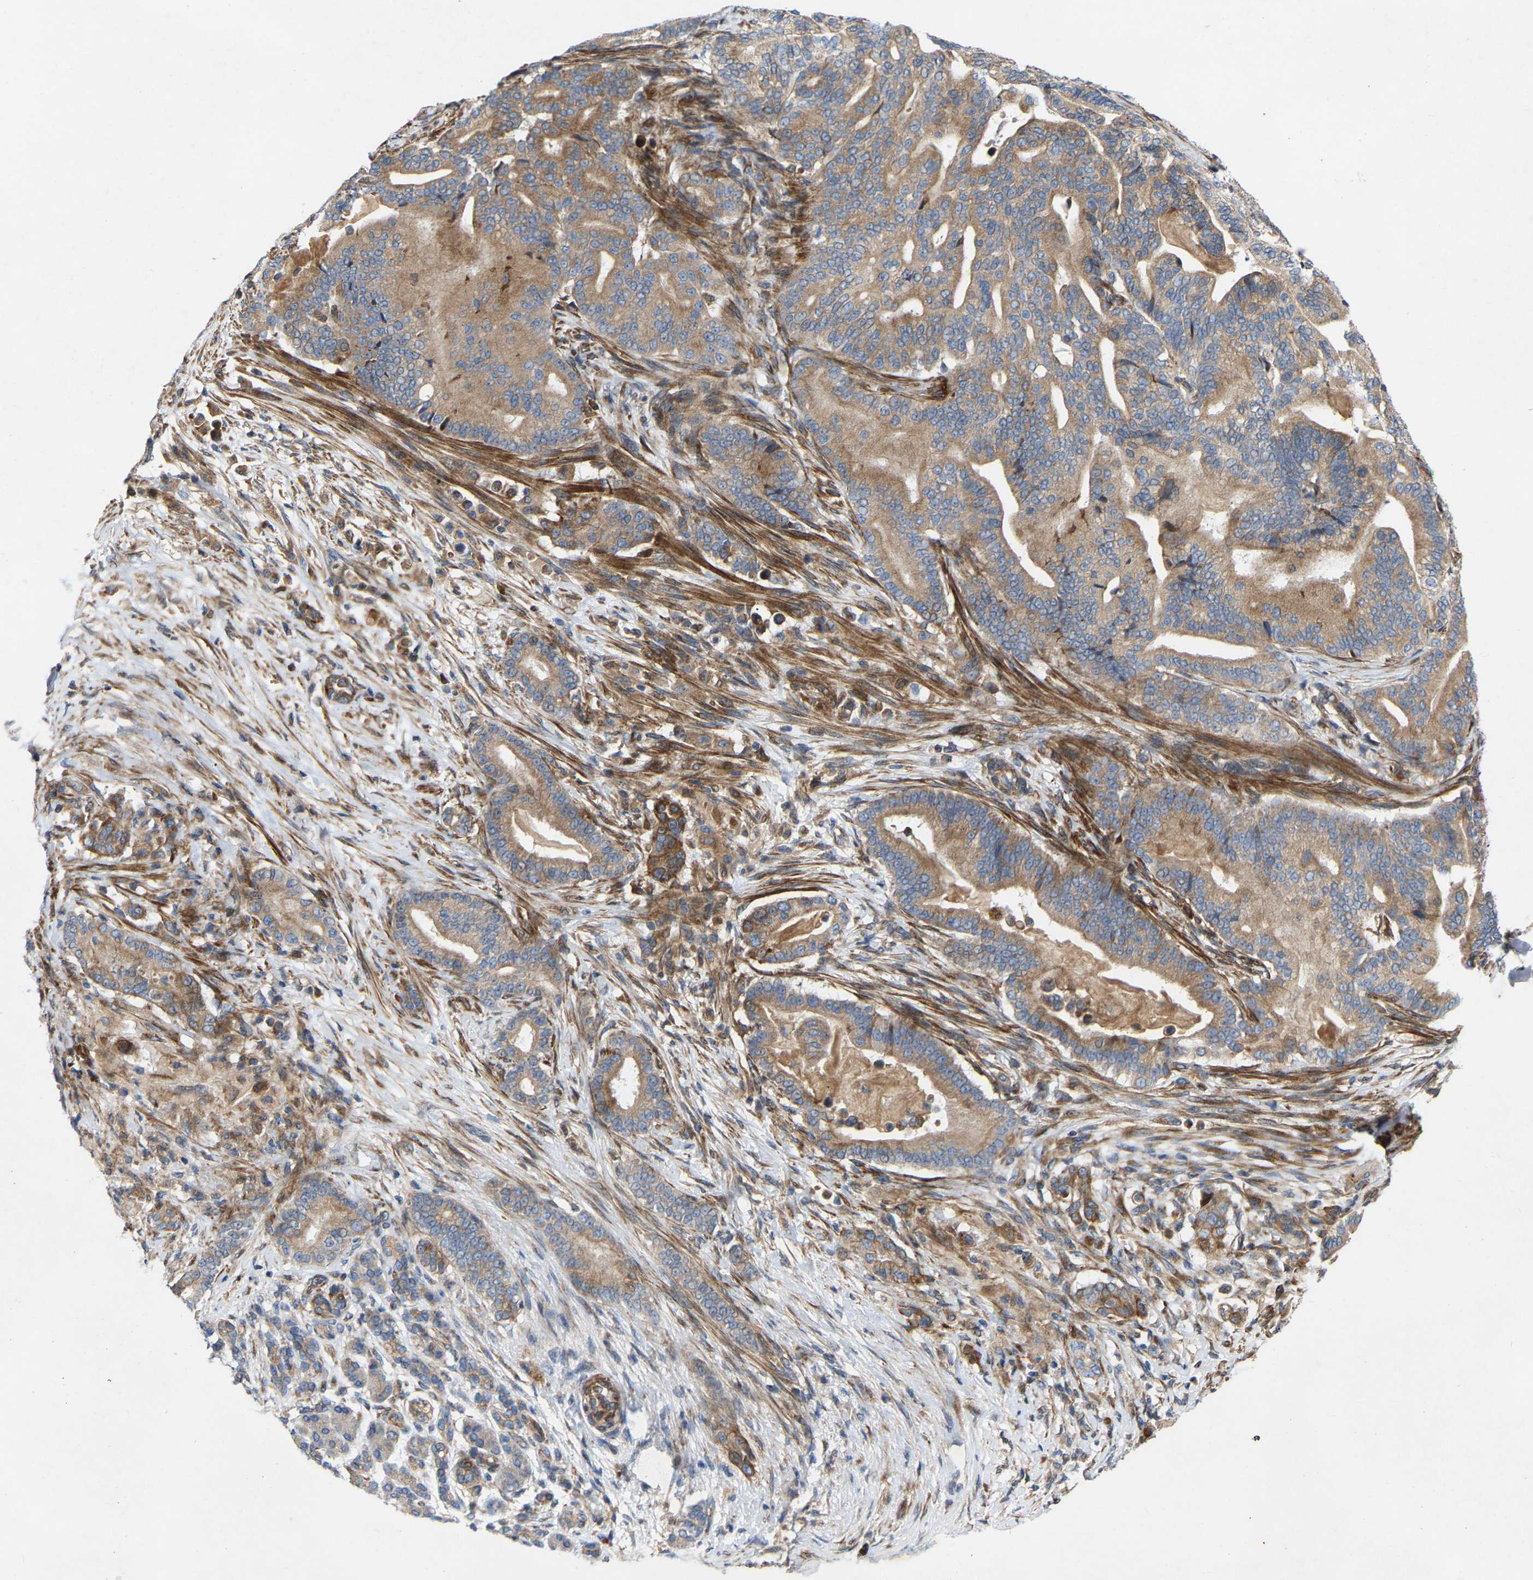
{"staining": {"intensity": "moderate", "quantity": ">75%", "location": "cytoplasmic/membranous"}, "tissue": "pancreatic cancer", "cell_type": "Tumor cells", "image_type": "cancer", "snomed": [{"axis": "morphology", "description": "Normal tissue, NOS"}, {"axis": "morphology", "description": "Adenocarcinoma, NOS"}, {"axis": "topography", "description": "Pancreas"}], "caption": "Moderate cytoplasmic/membranous protein expression is seen in approximately >75% of tumor cells in pancreatic cancer. Nuclei are stained in blue.", "gene": "TOR1B", "patient": {"sex": "male", "age": 63}}